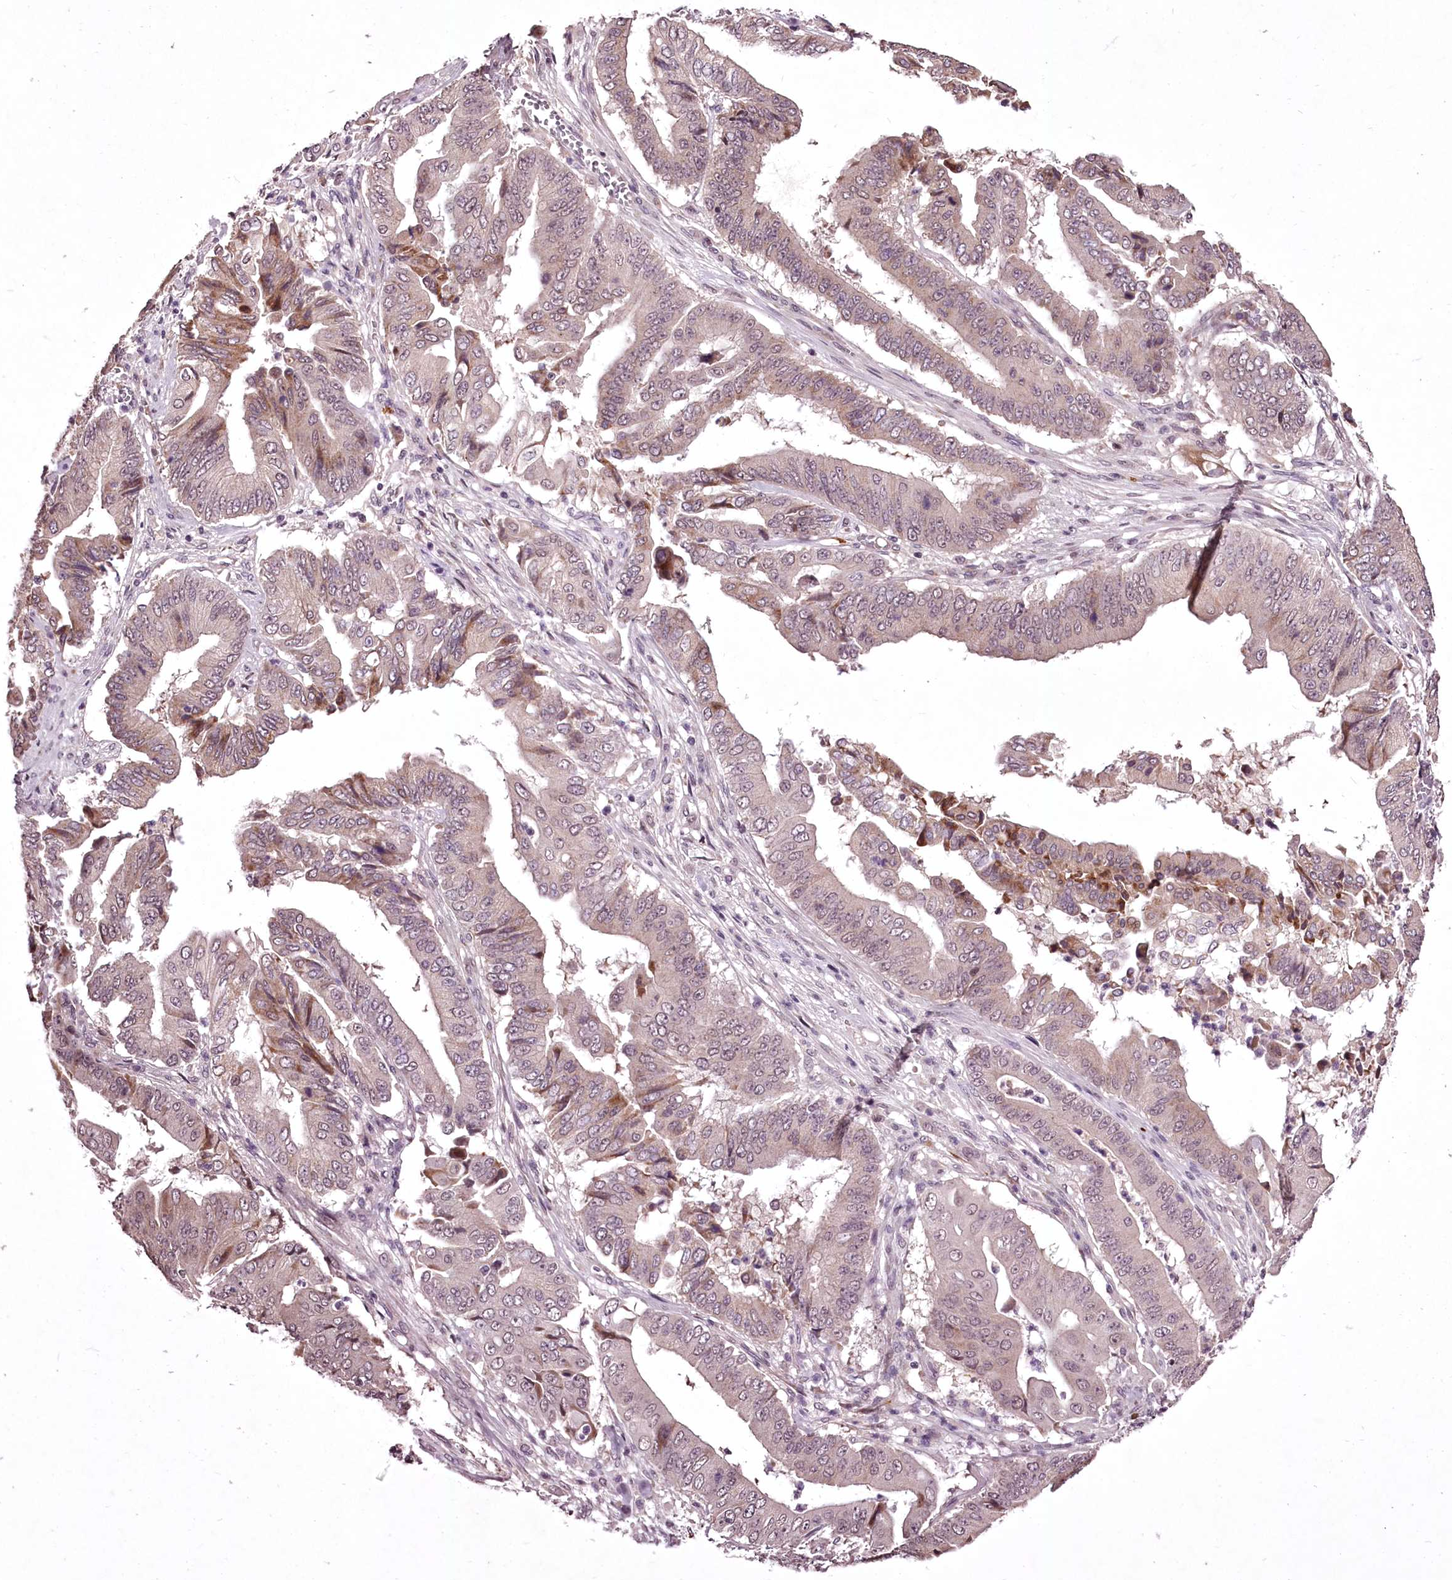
{"staining": {"intensity": "weak", "quantity": "<25%", "location": "cytoplasmic/membranous"}, "tissue": "pancreatic cancer", "cell_type": "Tumor cells", "image_type": "cancer", "snomed": [{"axis": "morphology", "description": "Adenocarcinoma, NOS"}, {"axis": "topography", "description": "Pancreas"}], "caption": "Human pancreatic cancer stained for a protein using immunohistochemistry exhibits no positivity in tumor cells.", "gene": "ADRA1D", "patient": {"sex": "female", "age": 77}}